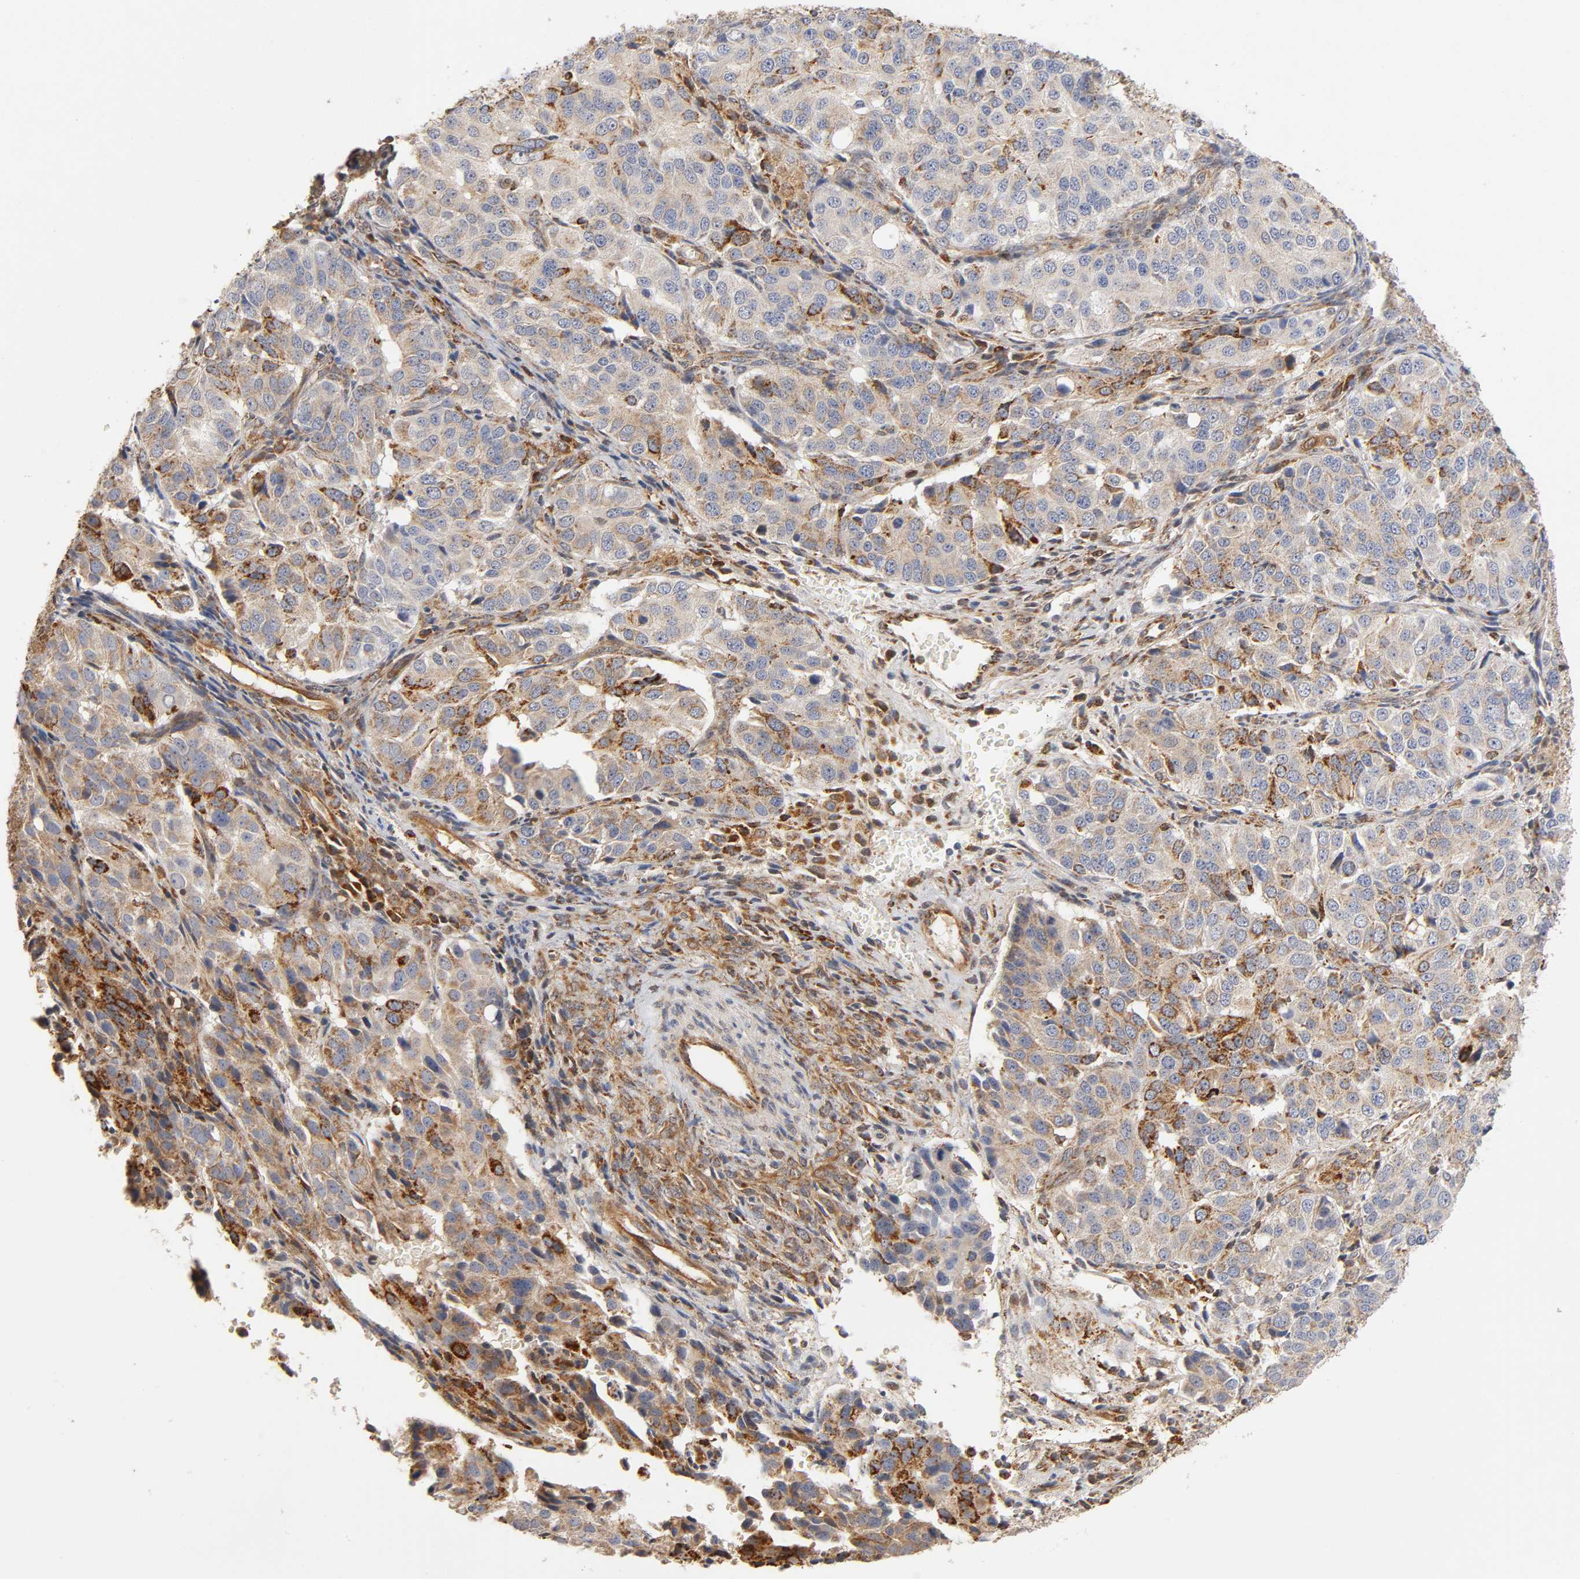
{"staining": {"intensity": "strong", "quantity": ">75%", "location": "cytoplasmic/membranous"}, "tissue": "ovarian cancer", "cell_type": "Tumor cells", "image_type": "cancer", "snomed": [{"axis": "morphology", "description": "Carcinoma, endometroid"}, {"axis": "topography", "description": "Ovary"}], "caption": "Tumor cells reveal high levels of strong cytoplasmic/membranous staining in approximately >75% of cells in endometroid carcinoma (ovarian).", "gene": "ISG15", "patient": {"sex": "female", "age": 51}}